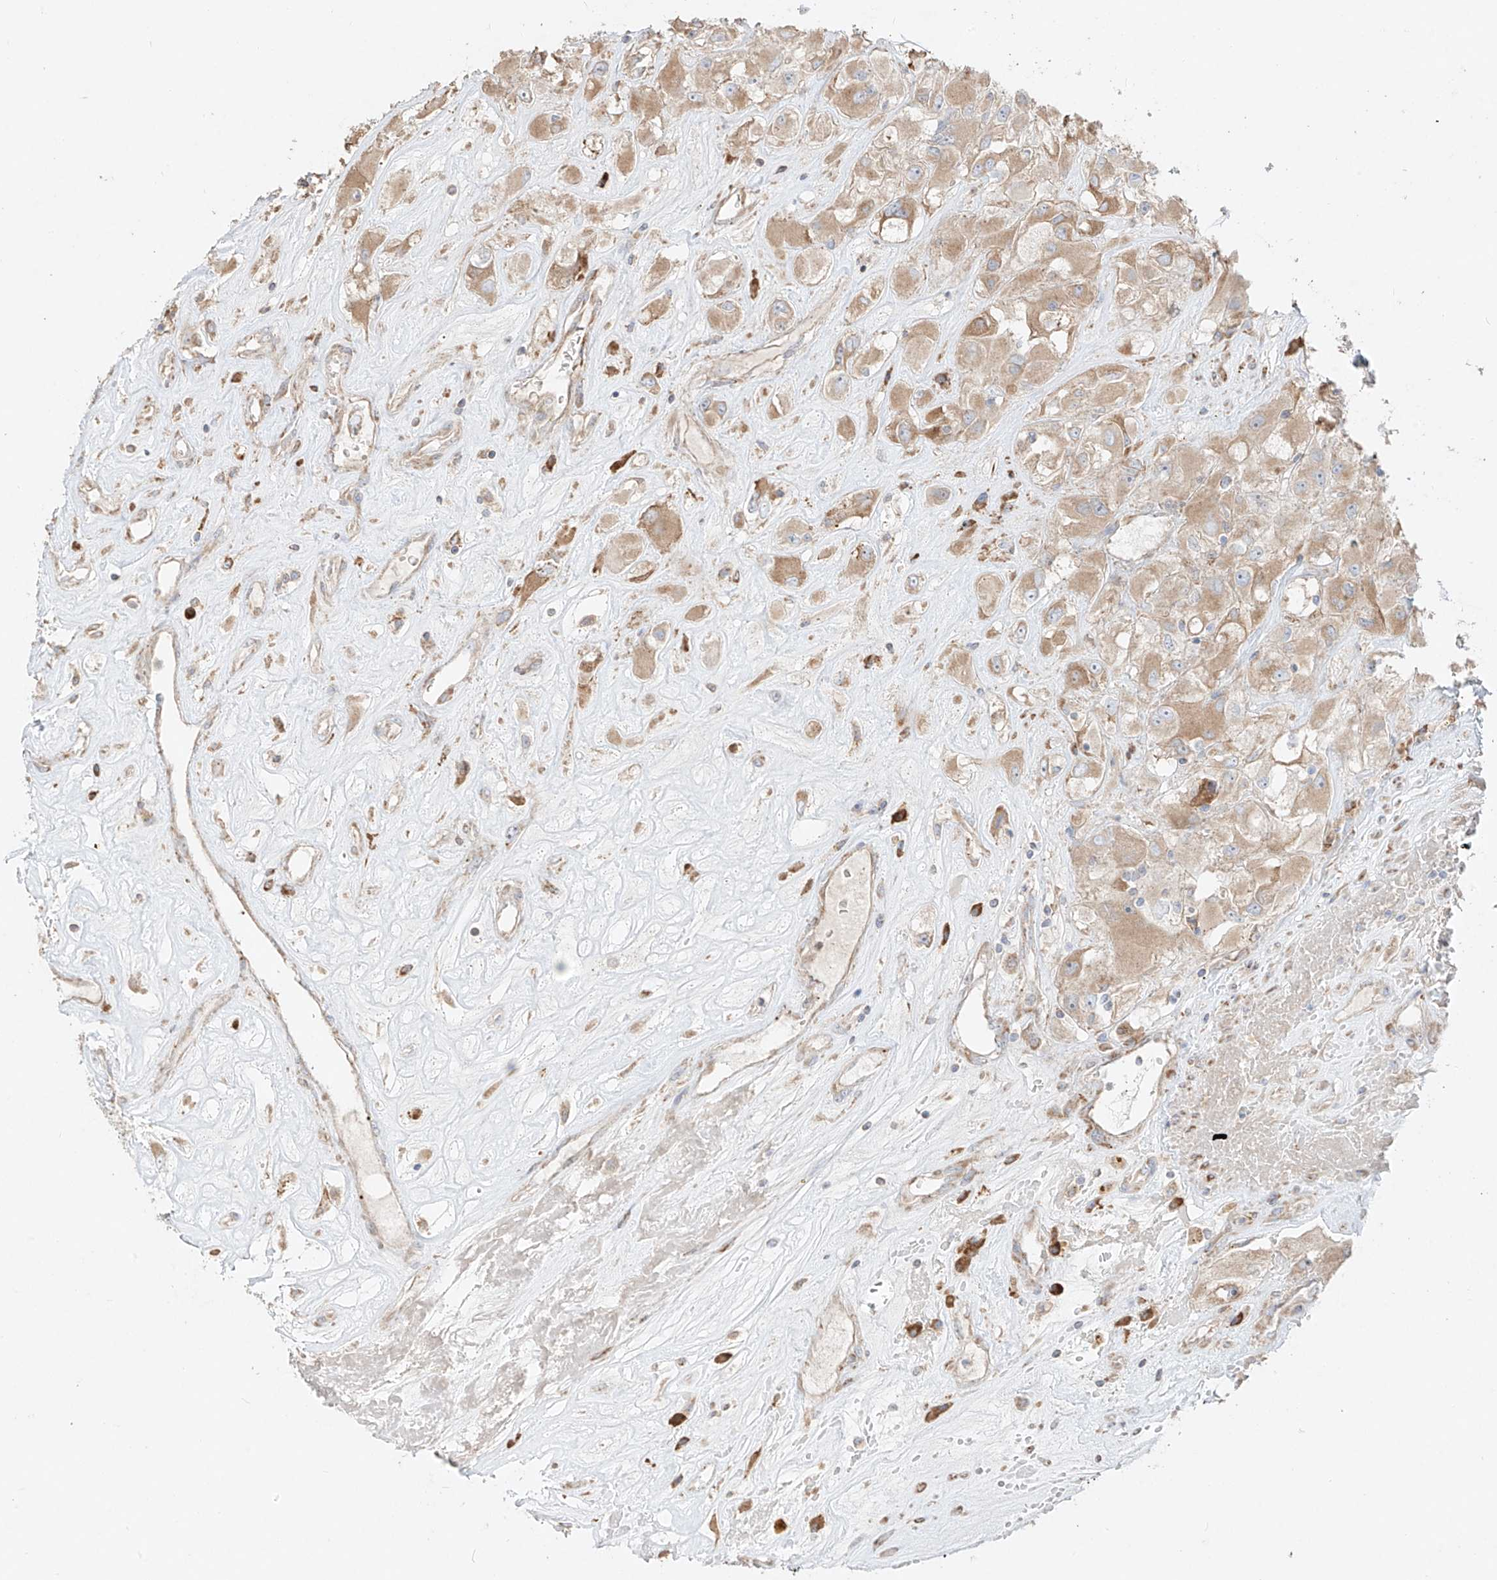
{"staining": {"intensity": "moderate", "quantity": ">75%", "location": "cytoplasmic/membranous"}, "tissue": "renal cancer", "cell_type": "Tumor cells", "image_type": "cancer", "snomed": [{"axis": "morphology", "description": "Adenocarcinoma, NOS"}, {"axis": "topography", "description": "Kidney"}], "caption": "Tumor cells exhibit moderate cytoplasmic/membranous expression in approximately >75% of cells in renal adenocarcinoma.", "gene": "COLGALT2", "patient": {"sex": "female", "age": 52}}